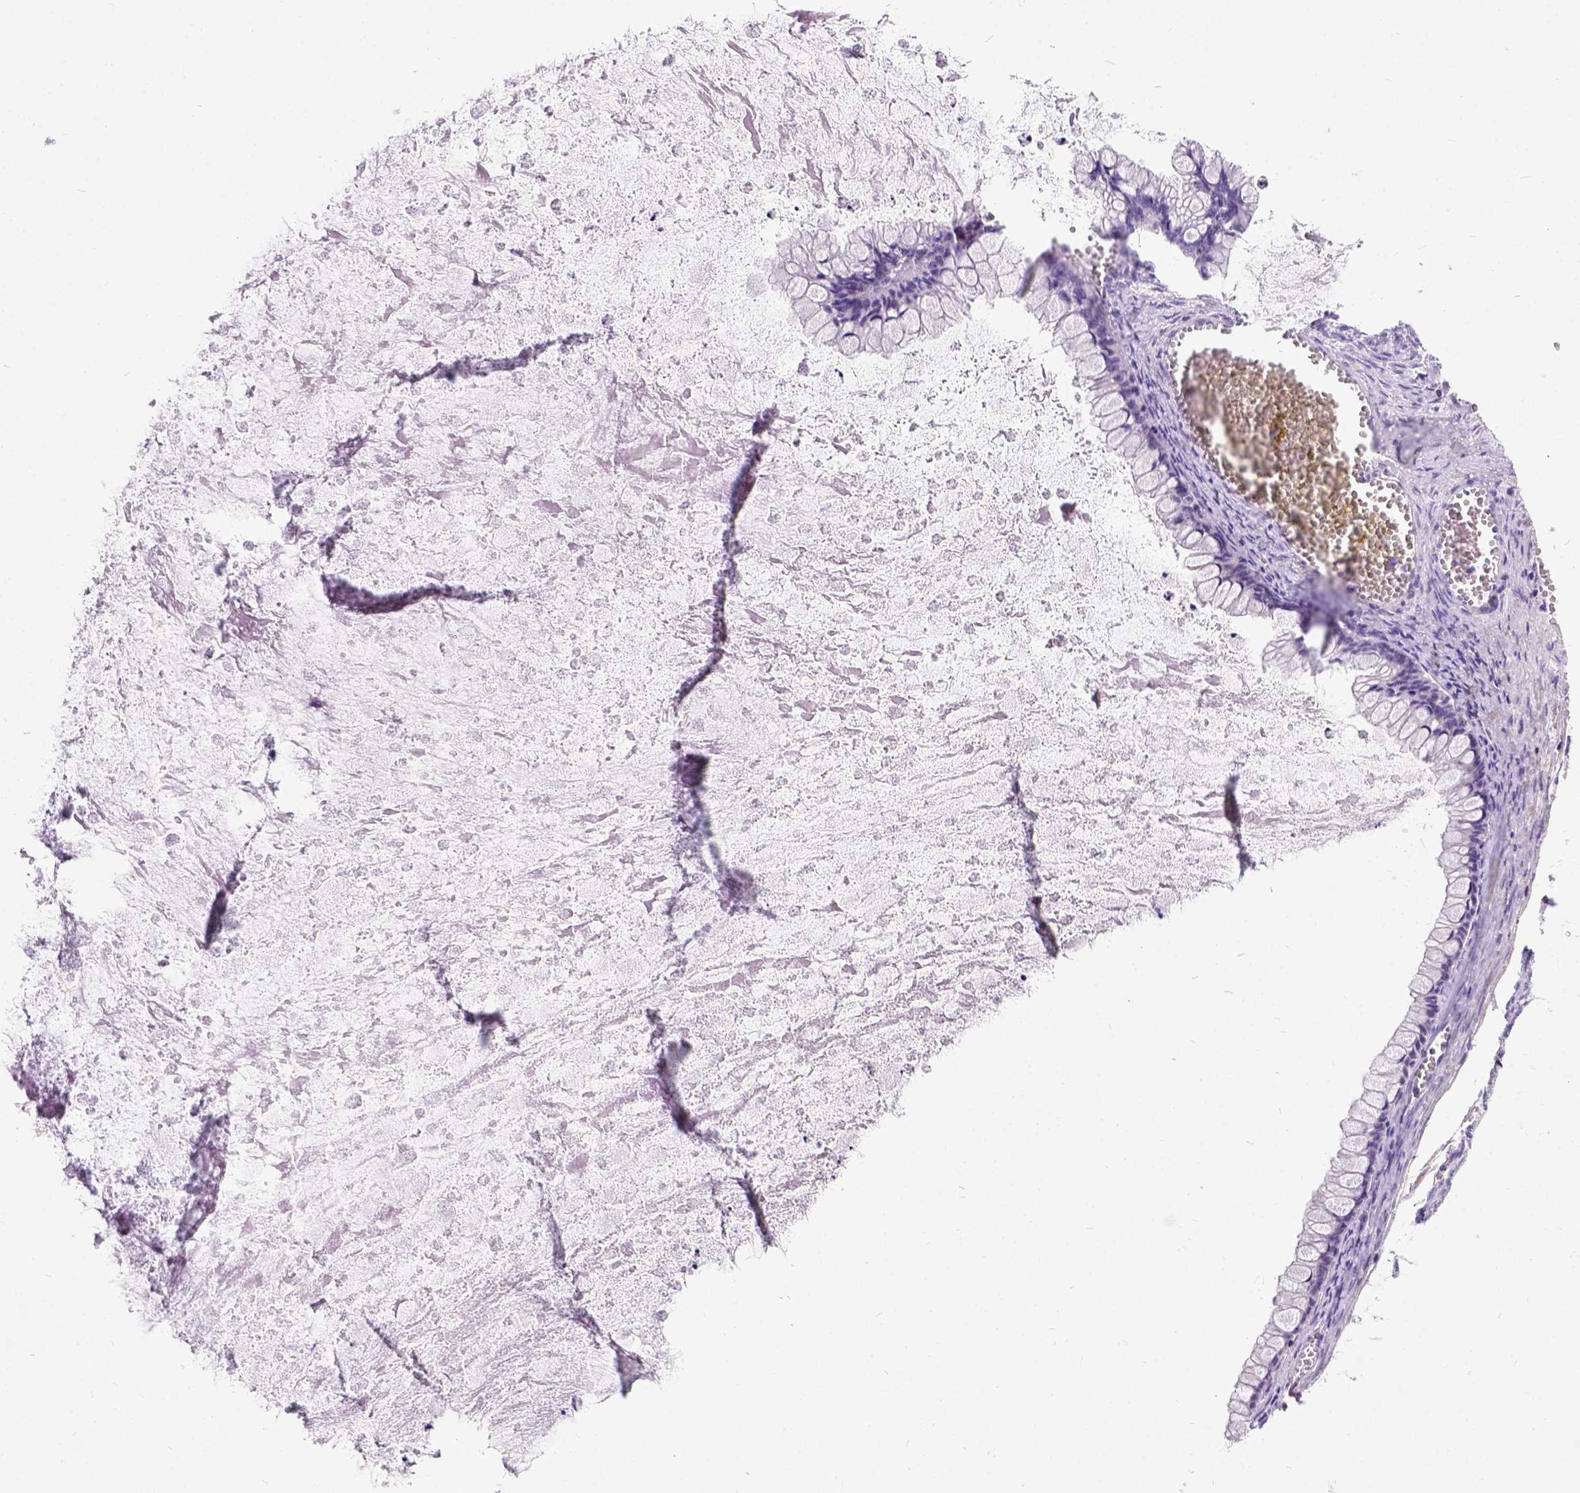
{"staining": {"intensity": "negative", "quantity": "none", "location": "none"}, "tissue": "ovarian cancer", "cell_type": "Tumor cells", "image_type": "cancer", "snomed": [{"axis": "morphology", "description": "Cystadenocarcinoma, mucinous, NOS"}, {"axis": "topography", "description": "Ovary"}], "caption": "The IHC histopathology image has no significant expression in tumor cells of ovarian mucinous cystadenocarcinoma tissue.", "gene": "PRG2", "patient": {"sex": "female", "age": 67}}